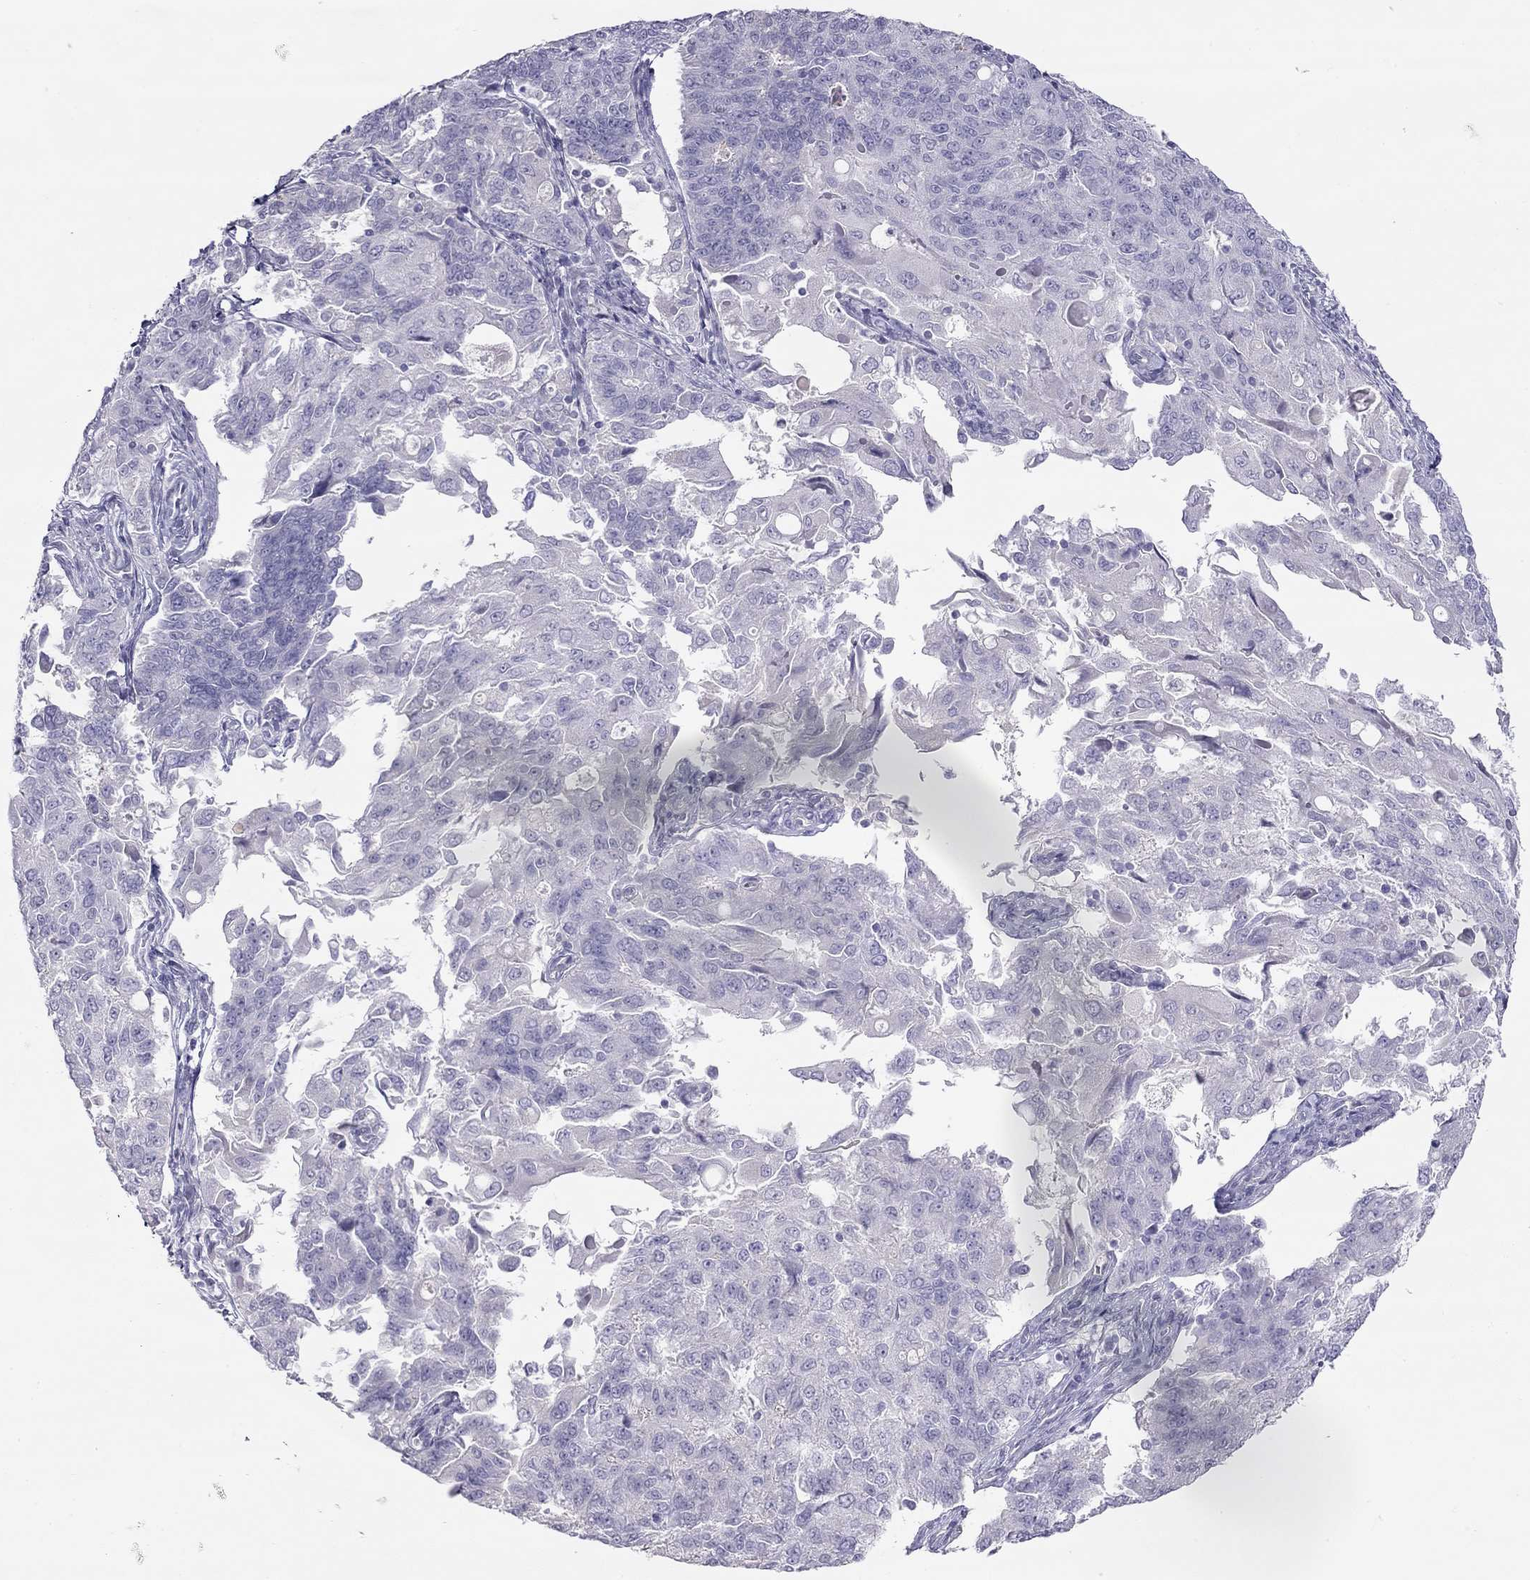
{"staining": {"intensity": "negative", "quantity": "none", "location": "none"}, "tissue": "endometrial cancer", "cell_type": "Tumor cells", "image_type": "cancer", "snomed": [{"axis": "morphology", "description": "Adenocarcinoma, NOS"}, {"axis": "topography", "description": "Endometrium"}], "caption": "The histopathology image exhibits no significant expression in tumor cells of adenocarcinoma (endometrial). (Brightfield microscopy of DAB immunohistochemistry (IHC) at high magnification).", "gene": "KCNV2", "patient": {"sex": "female", "age": 43}}